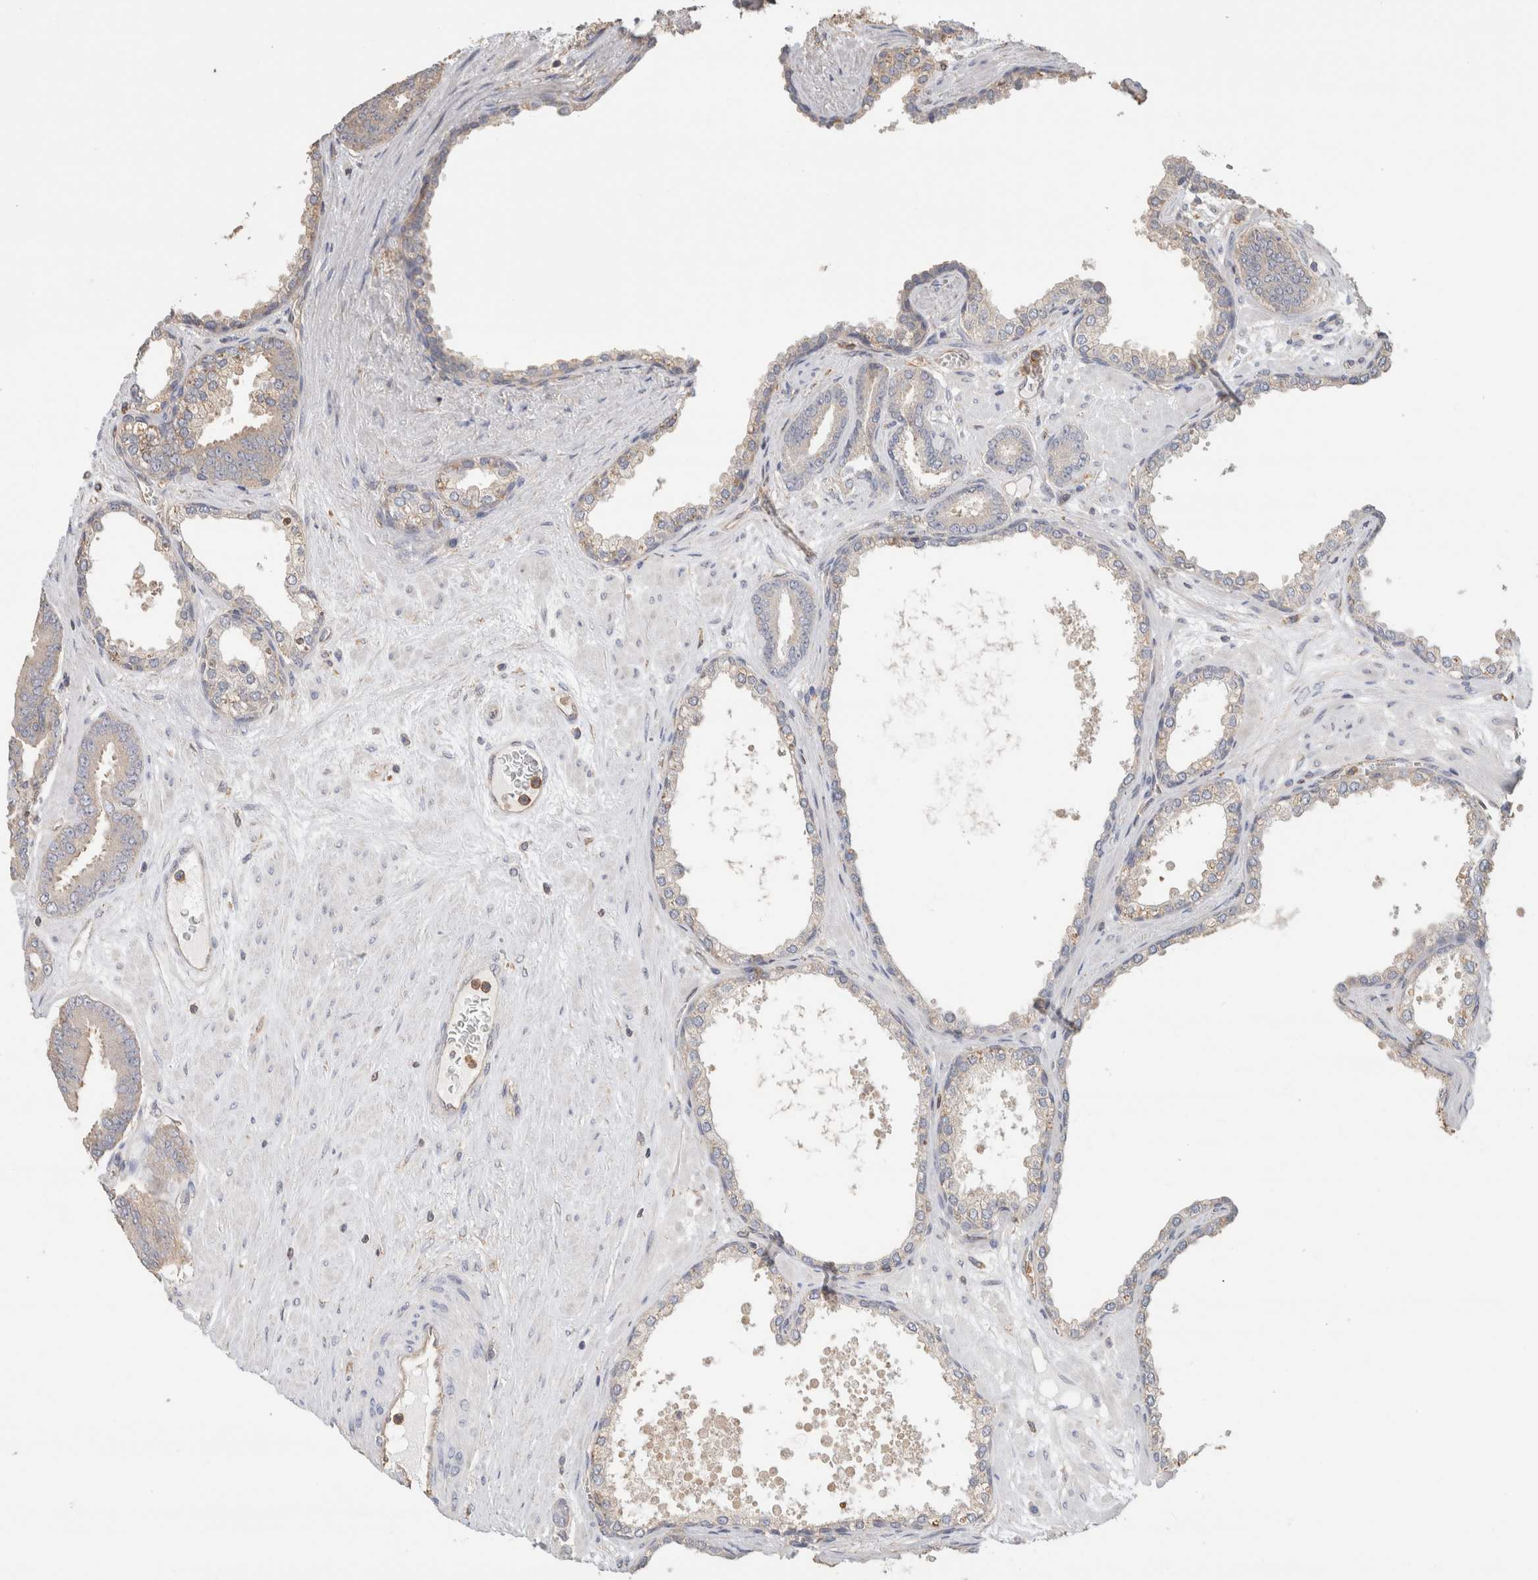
{"staining": {"intensity": "negative", "quantity": "none", "location": "none"}, "tissue": "prostate cancer", "cell_type": "Tumor cells", "image_type": "cancer", "snomed": [{"axis": "morphology", "description": "Adenocarcinoma, Low grade"}, {"axis": "topography", "description": "Prostate"}], "caption": "A high-resolution image shows immunohistochemistry (IHC) staining of prostate cancer (low-grade adenocarcinoma), which exhibits no significant expression in tumor cells.", "gene": "CFAP418", "patient": {"sex": "male", "age": 62}}